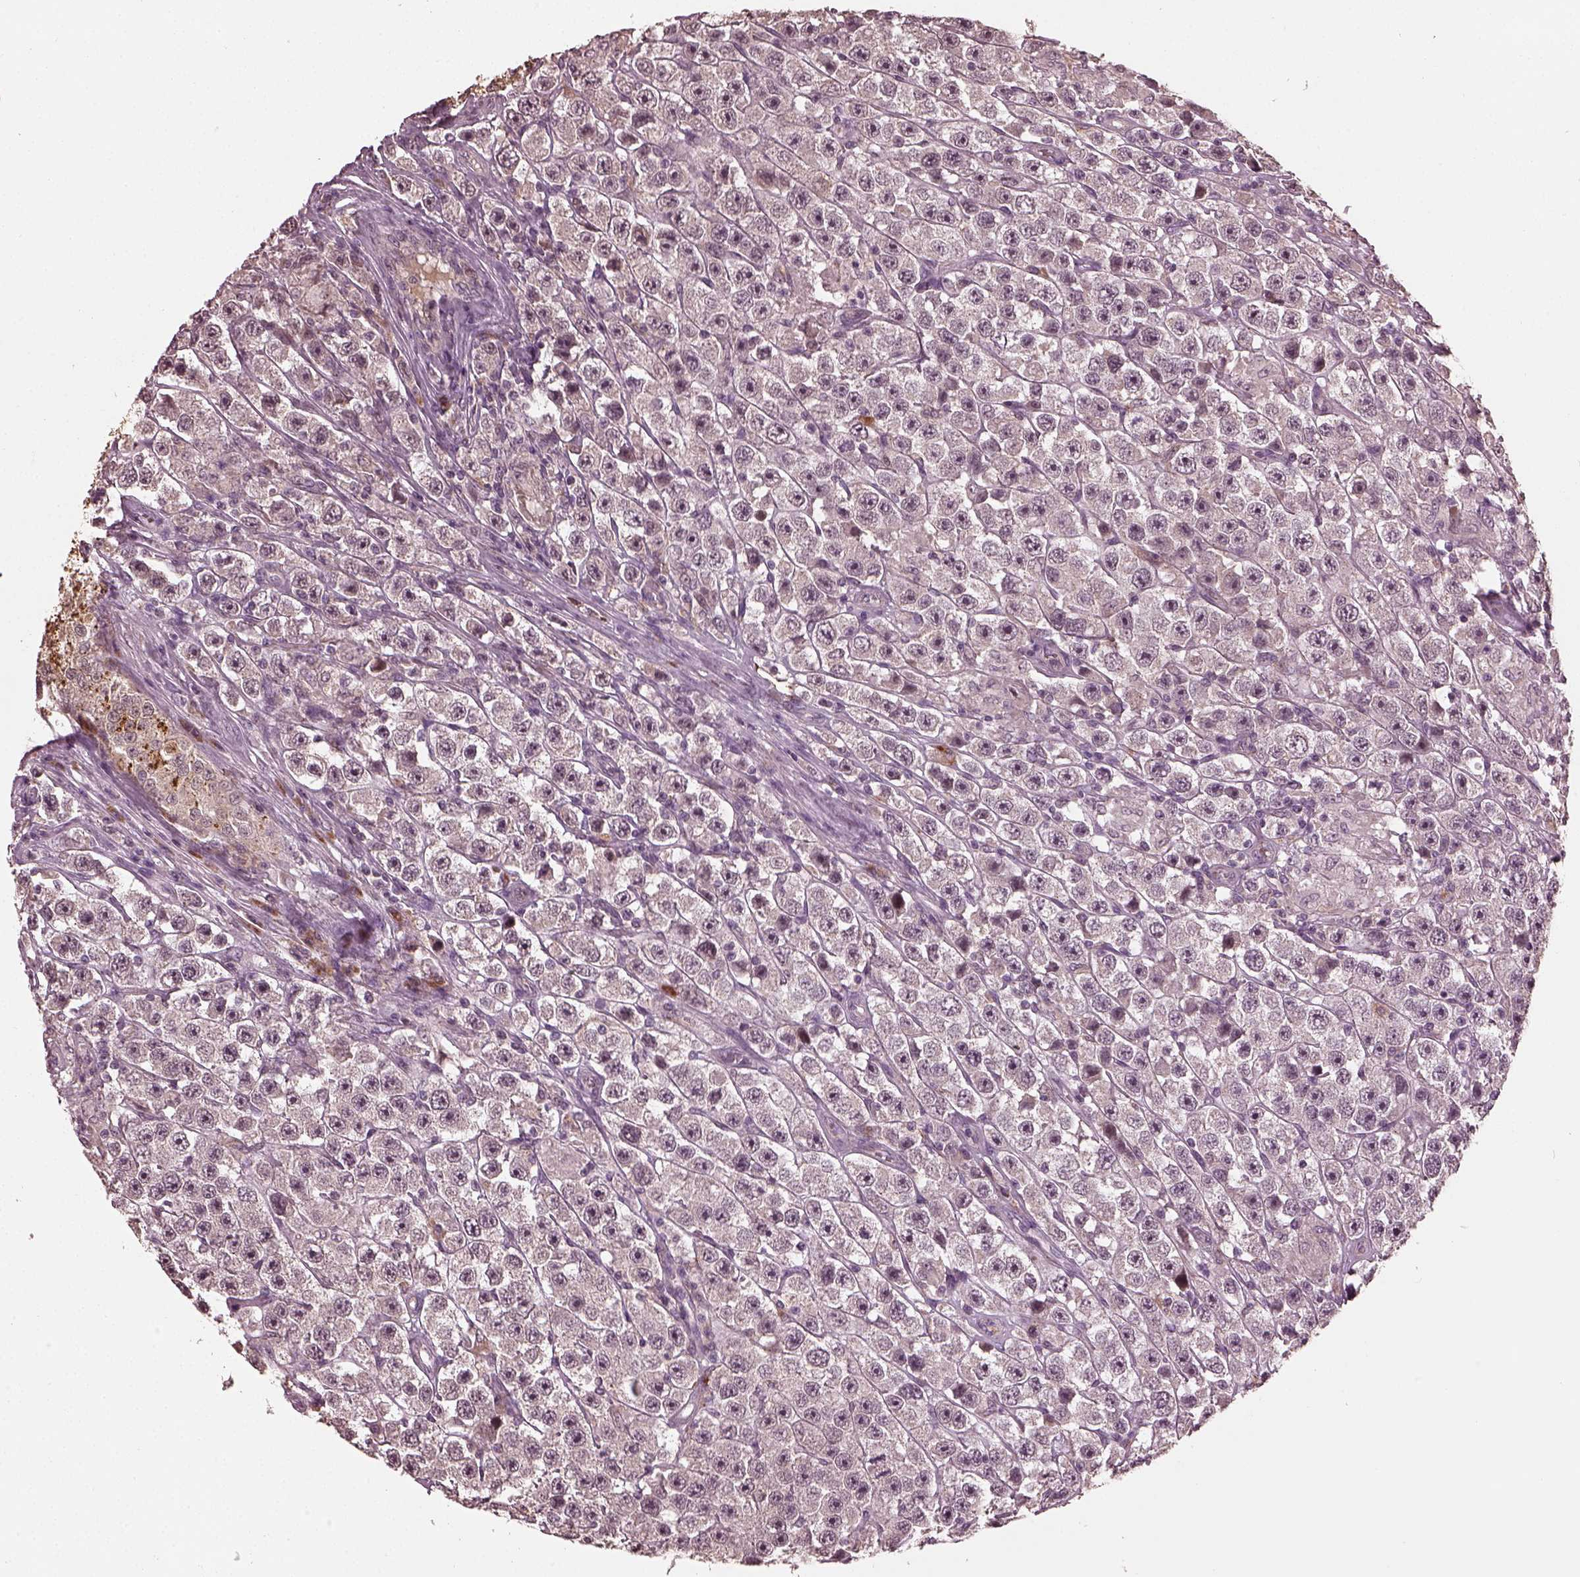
{"staining": {"intensity": "negative", "quantity": "none", "location": "none"}, "tissue": "testis cancer", "cell_type": "Tumor cells", "image_type": "cancer", "snomed": [{"axis": "morphology", "description": "Seminoma, NOS"}, {"axis": "topography", "description": "Testis"}], "caption": "IHC of human testis cancer (seminoma) shows no positivity in tumor cells.", "gene": "RUFY3", "patient": {"sex": "male", "age": 45}}